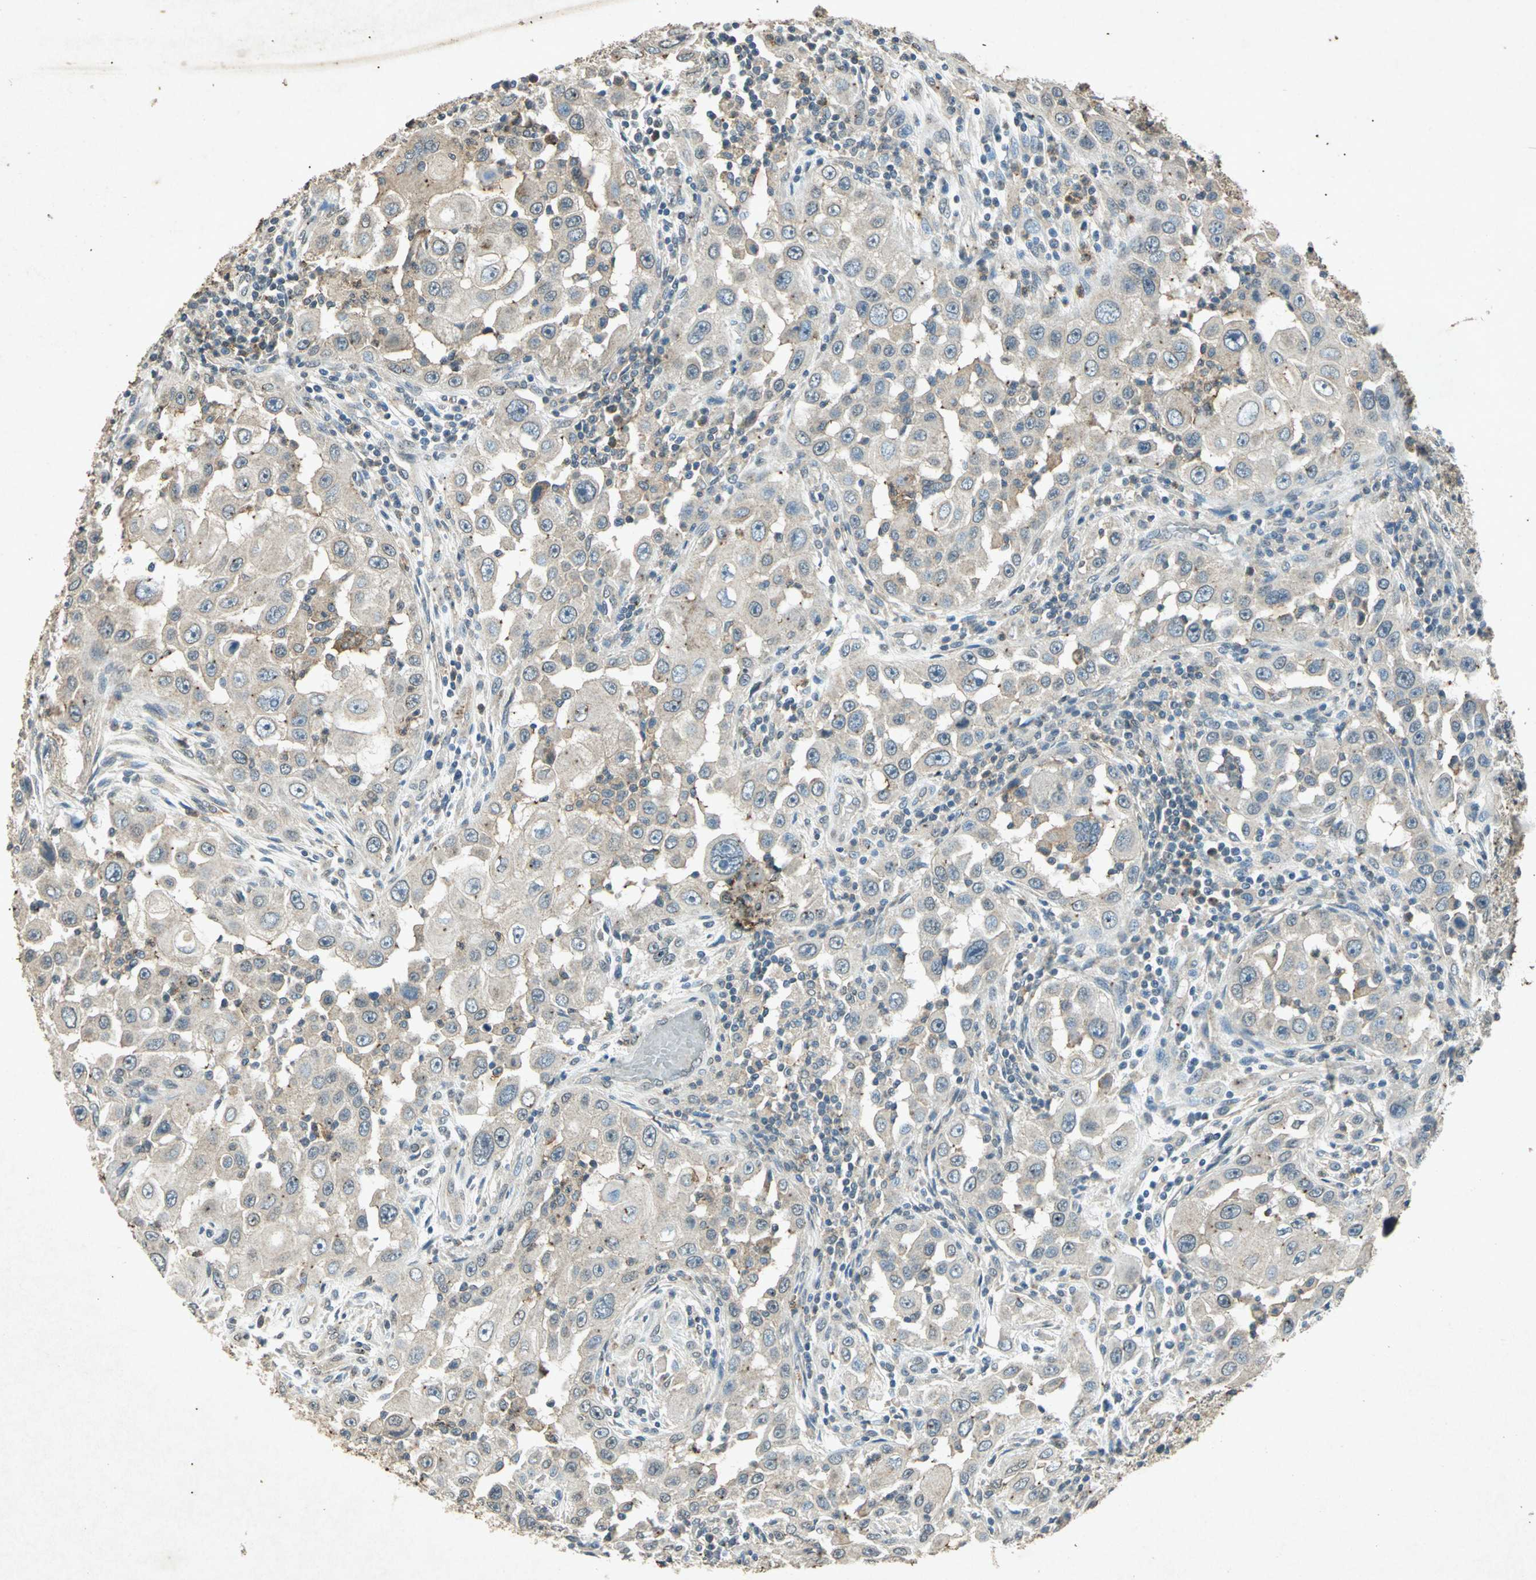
{"staining": {"intensity": "negative", "quantity": "none", "location": "none"}, "tissue": "head and neck cancer", "cell_type": "Tumor cells", "image_type": "cancer", "snomed": [{"axis": "morphology", "description": "Carcinoma, NOS"}, {"axis": "topography", "description": "Head-Neck"}], "caption": "This is a histopathology image of immunohistochemistry staining of head and neck cancer, which shows no positivity in tumor cells. (Stains: DAB immunohistochemistry with hematoxylin counter stain, Microscopy: brightfield microscopy at high magnification).", "gene": "PSEN1", "patient": {"sex": "male", "age": 87}}